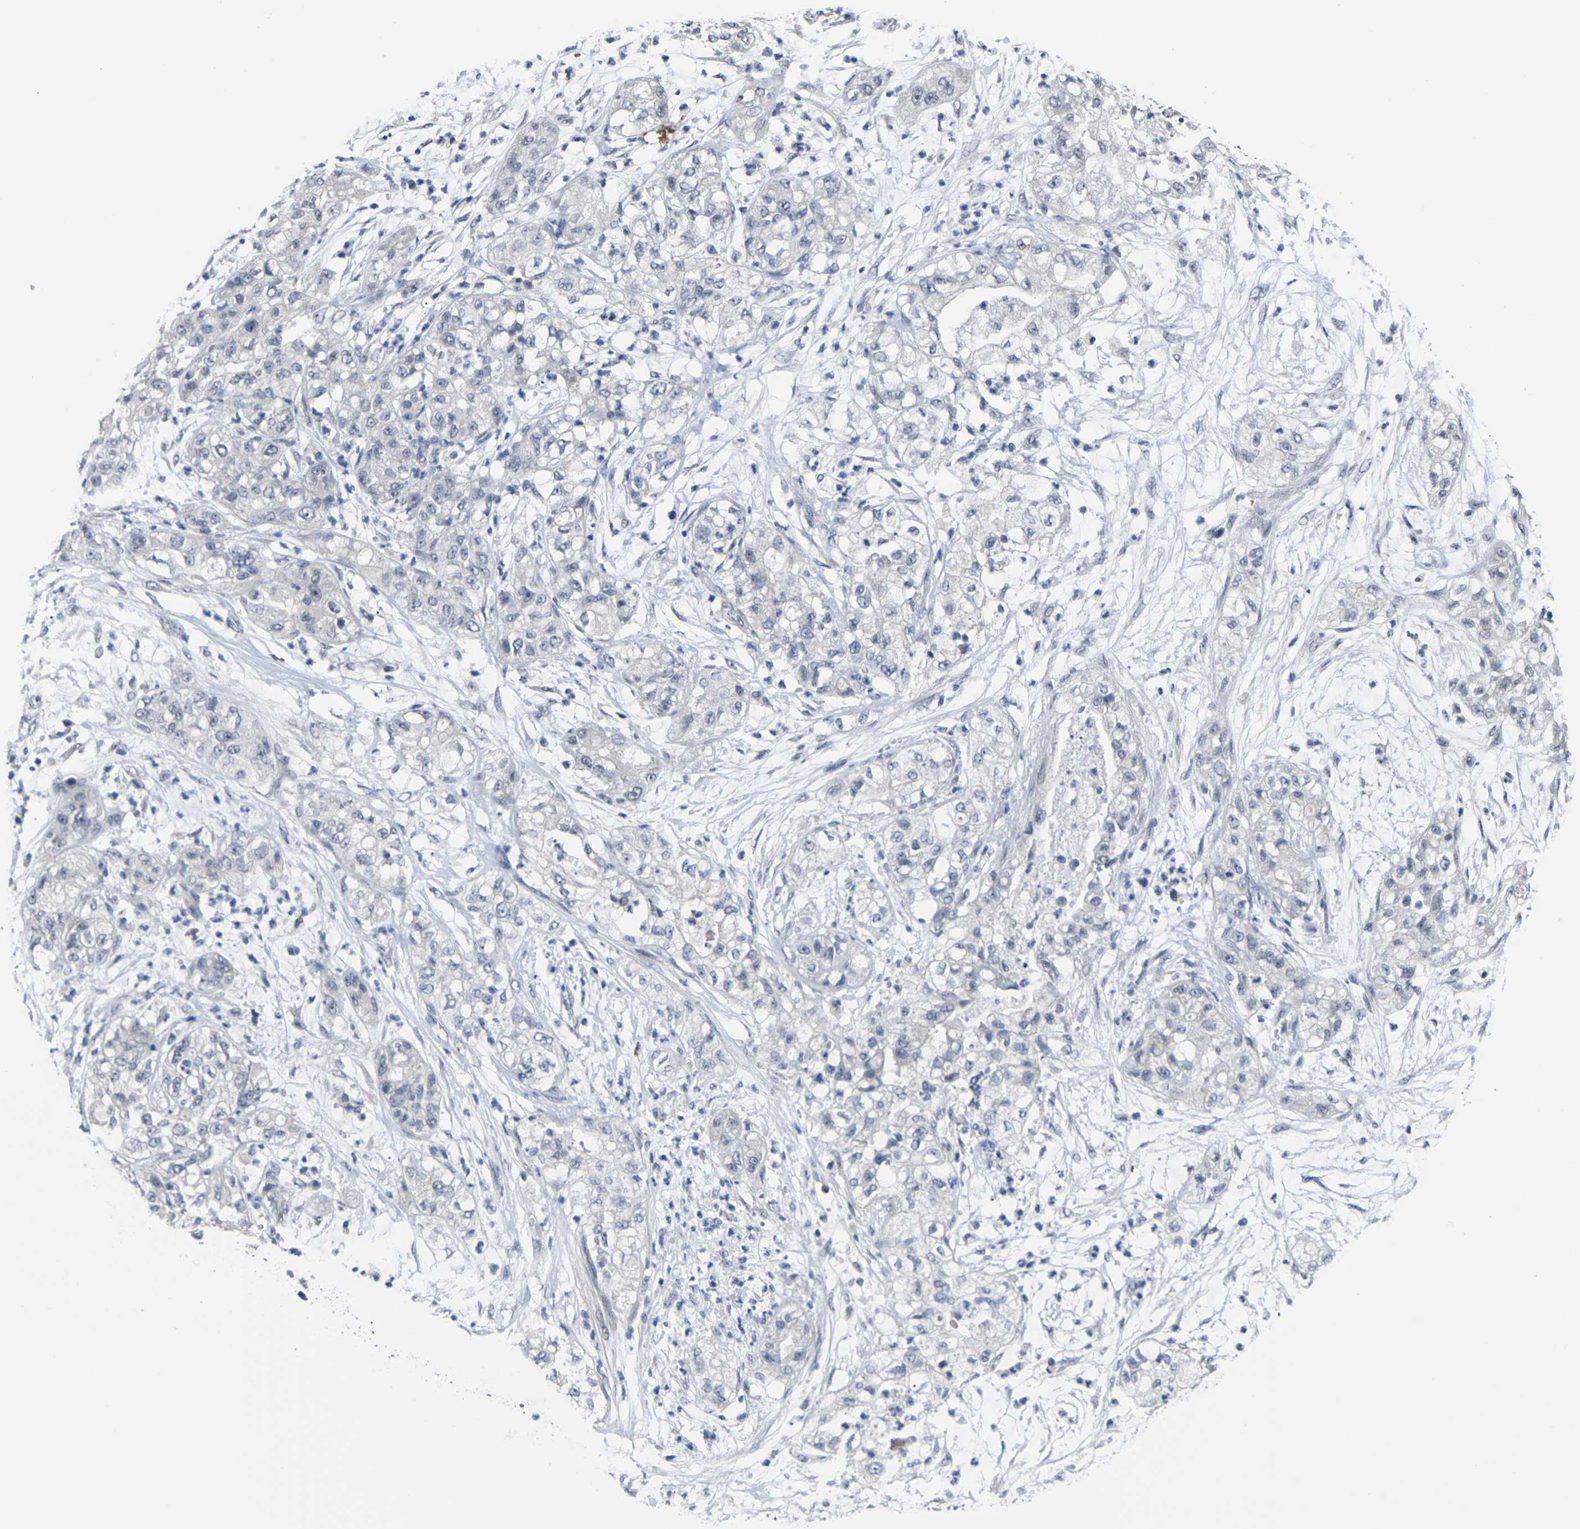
{"staining": {"intensity": "negative", "quantity": "none", "location": "none"}, "tissue": "pancreatic cancer", "cell_type": "Tumor cells", "image_type": "cancer", "snomed": [{"axis": "morphology", "description": "Adenocarcinoma, NOS"}, {"axis": "topography", "description": "Pancreas"}], "caption": "Tumor cells show no significant positivity in pancreatic adenocarcinoma.", "gene": "MSANTD4", "patient": {"sex": "female", "age": 78}}